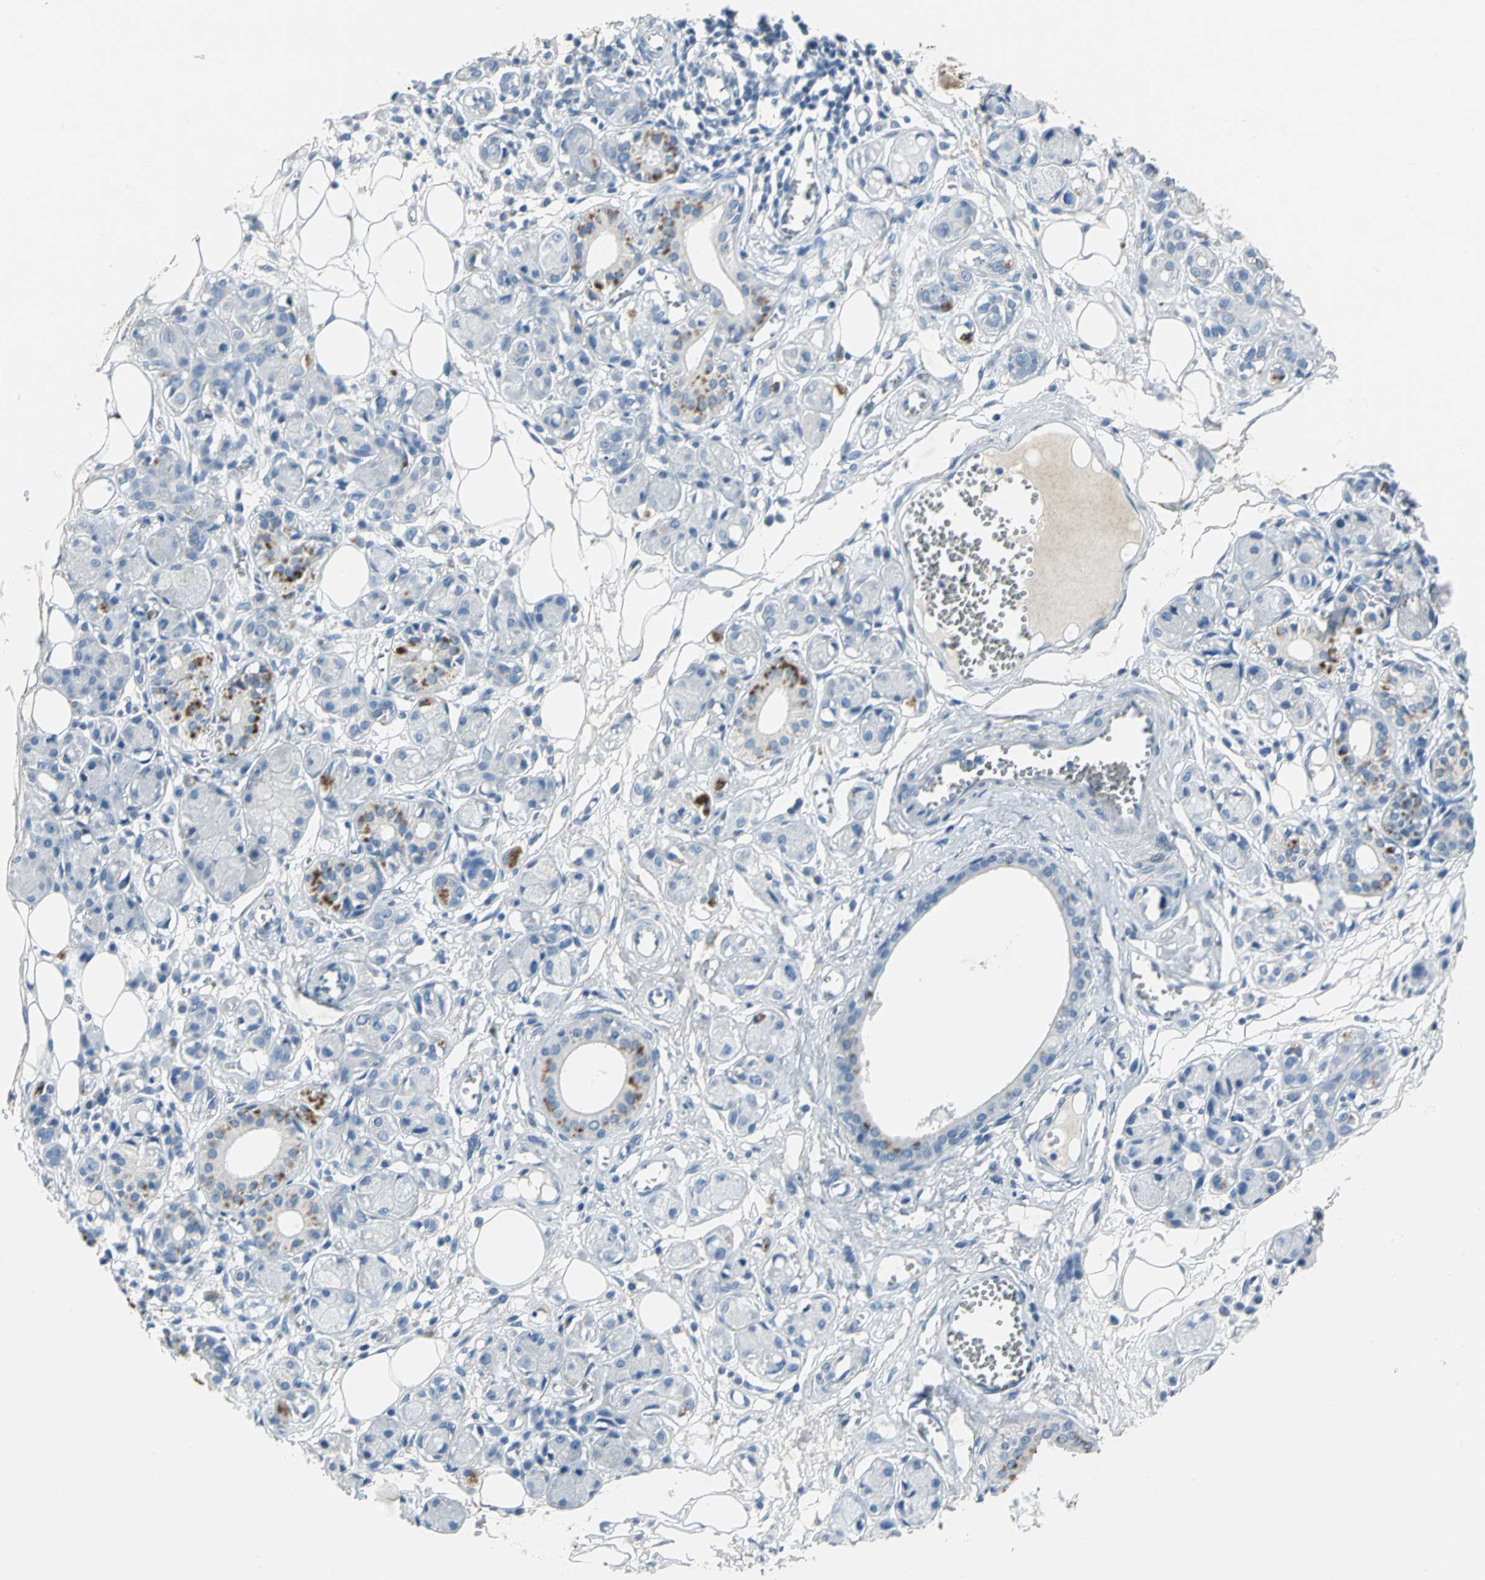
{"staining": {"intensity": "negative", "quantity": "none", "location": "none"}, "tissue": "adipose tissue", "cell_type": "Adipocytes", "image_type": "normal", "snomed": [{"axis": "morphology", "description": "Normal tissue, NOS"}, {"axis": "morphology", "description": "Inflammation, NOS"}, {"axis": "topography", "description": "Vascular tissue"}, {"axis": "topography", "description": "Salivary gland"}], "caption": "An IHC micrograph of unremarkable adipose tissue is shown. There is no staining in adipocytes of adipose tissue. (Immunohistochemistry, brightfield microscopy, high magnification).", "gene": "PTGDS", "patient": {"sex": "female", "age": 75}}